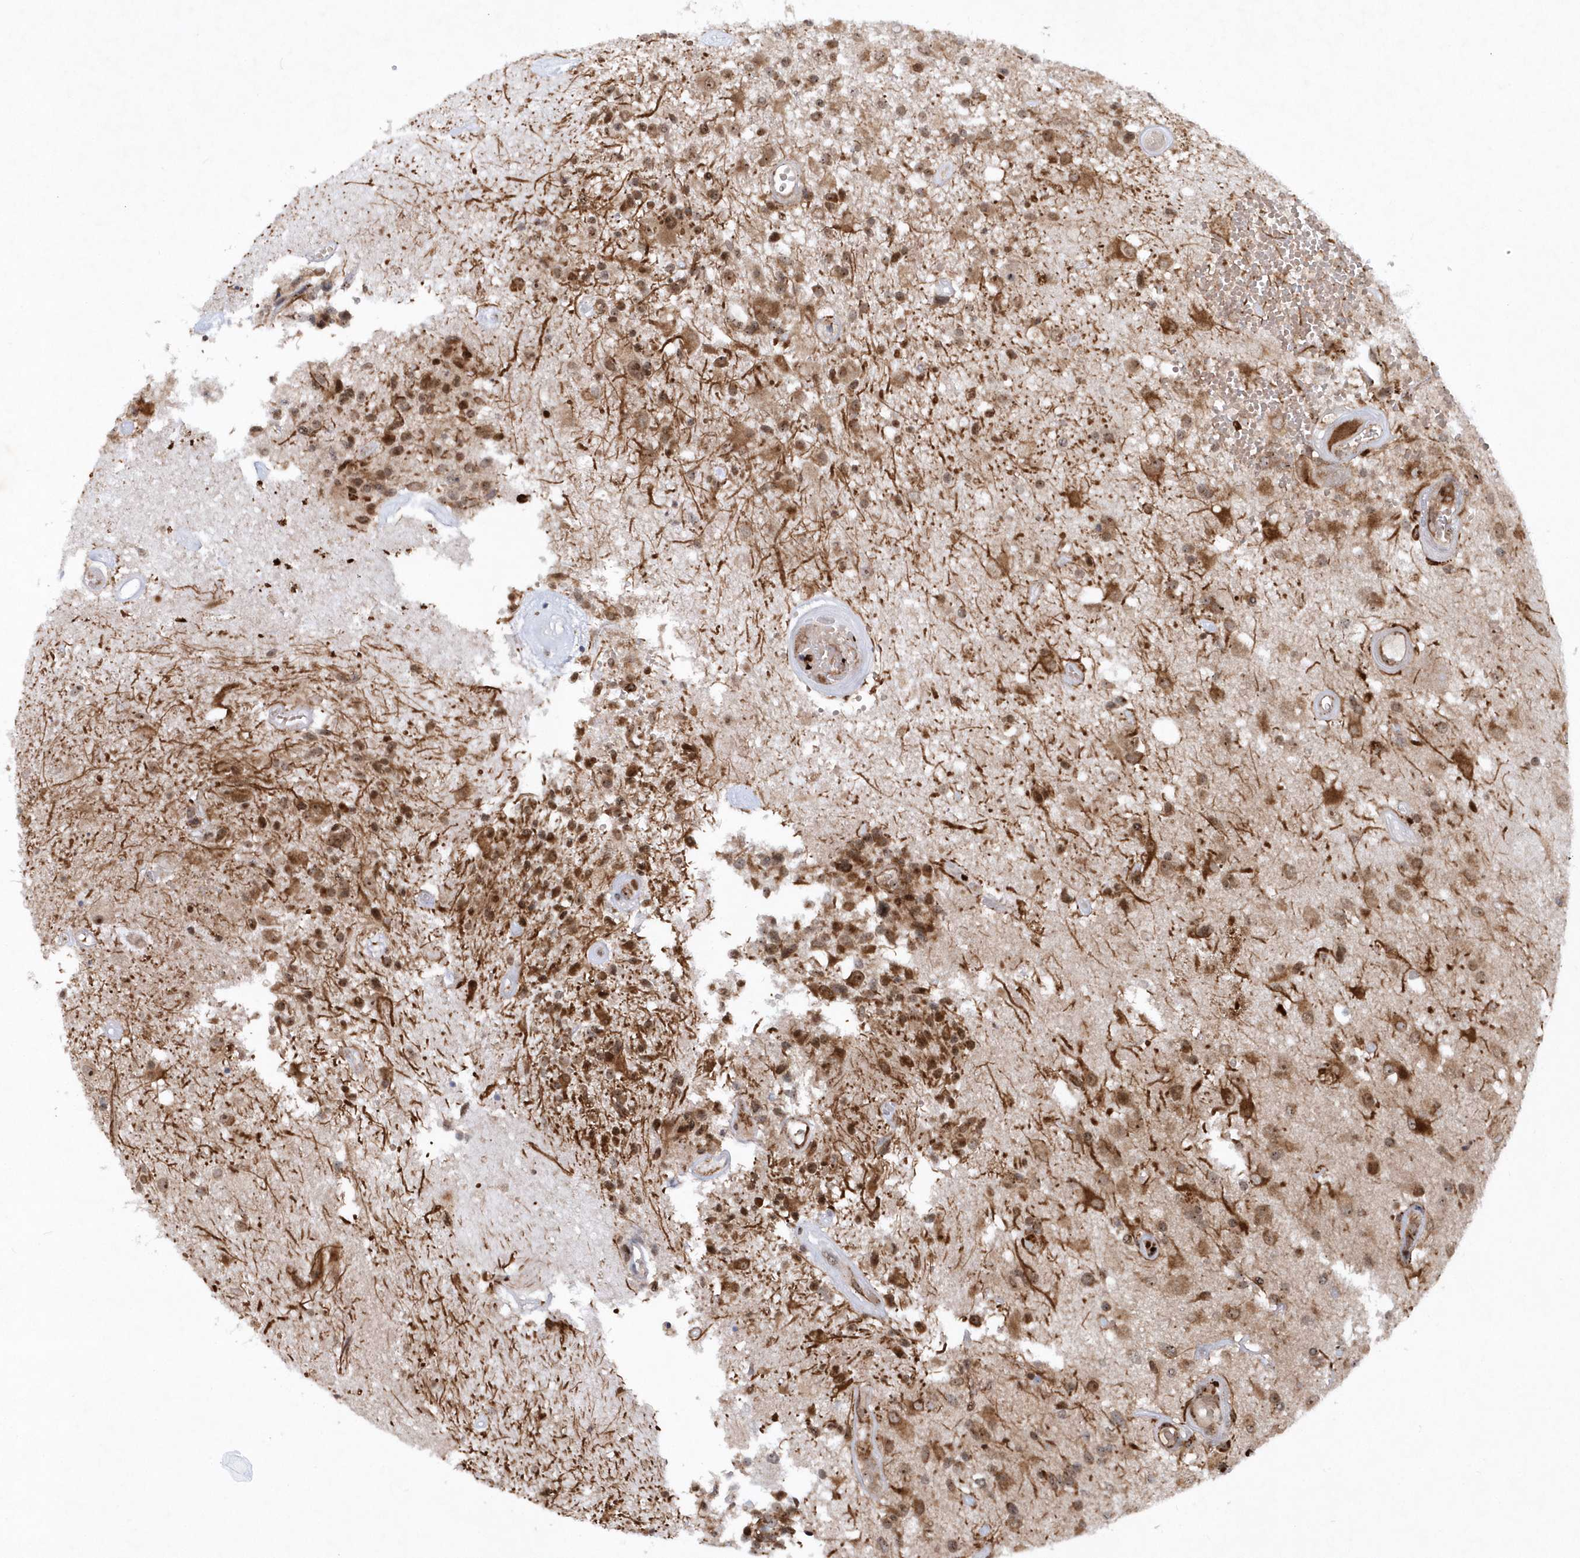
{"staining": {"intensity": "strong", "quantity": ">75%", "location": "cytoplasmic/membranous,nuclear"}, "tissue": "glioma", "cell_type": "Tumor cells", "image_type": "cancer", "snomed": [{"axis": "morphology", "description": "Glioma, malignant, High grade"}, {"axis": "morphology", "description": "Glioblastoma, NOS"}, {"axis": "topography", "description": "Brain"}], "caption": "Immunohistochemistry (DAB) staining of glioma exhibits strong cytoplasmic/membranous and nuclear protein staining in about >75% of tumor cells.", "gene": "SOWAHB", "patient": {"sex": "male", "age": 60}}